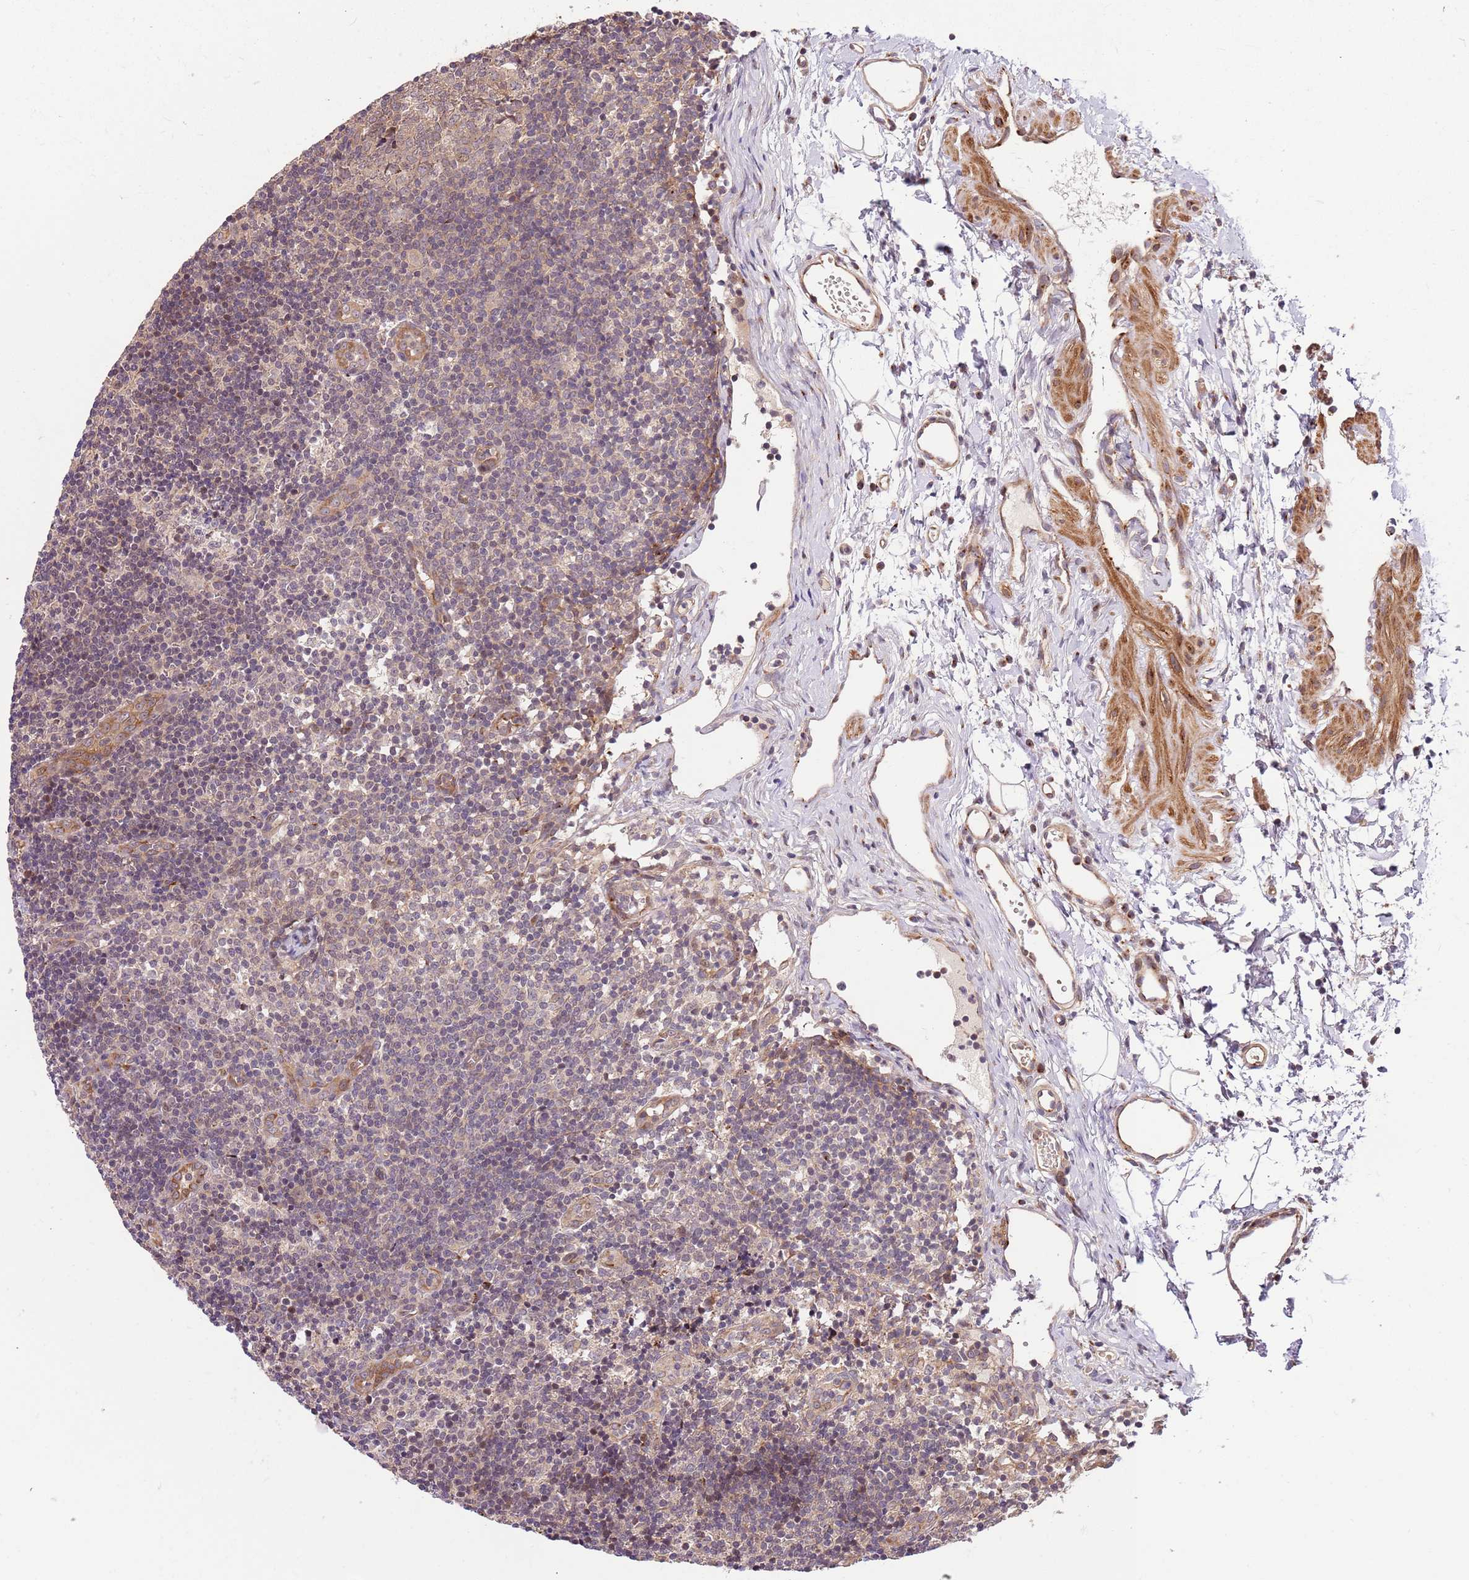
{"staining": {"intensity": "moderate", "quantity": ">75%", "location": "cytoplasmic/membranous"}, "tissue": "lymph node", "cell_type": "Germinal center cells", "image_type": "normal", "snomed": [{"axis": "morphology", "description": "Normal tissue, NOS"}, {"axis": "topography", "description": "Lymph node"}], "caption": "Lymph node stained for a protein exhibits moderate cytoplasmic/membranous positivity in germinal center cells. The staining was performed using DAB (3,3'-diaminobenzidine), with brown indicating positive protein expression. Nuclei are stained blue with hematoxylin.", "gene": "HAUS3", "patient": {"sex": "female", "age": 37}}